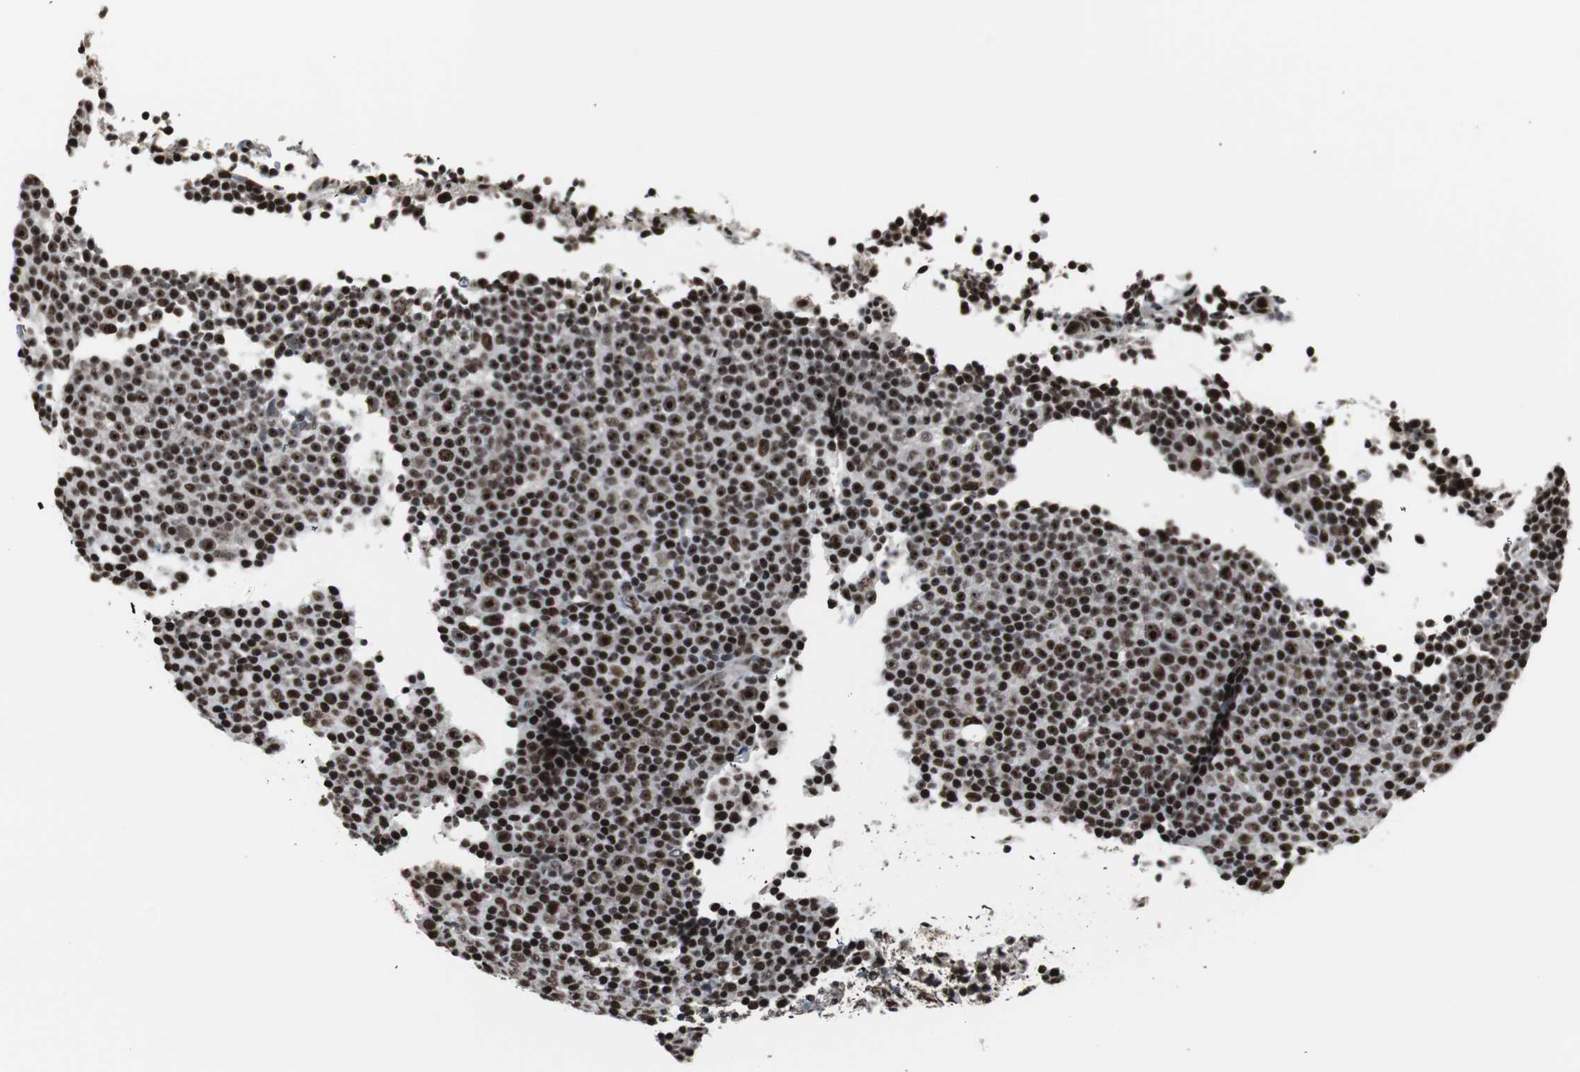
{"staining": {"intensity": "strong", "quantity": ">75%", "location": "nuclear"}, "tissue": "lymphoma", "cell_type": "Tumor cells", "image_type": "cancer", "snomed": [{"axis": "morphology", "description": "Malignant lymphoma, non-Hodgkin's type, Low grade"}, {"axis": "topography", "description": "Lymph node"}], "caption": "Low-grade malignant lymphoma, non-Hodgkin's type stained for a protein (brown) reveals strong nuclear positive expression in about >75% of tumor cells.", "gene": "PARN", "patient": {"sex": "female", "age": 67}}